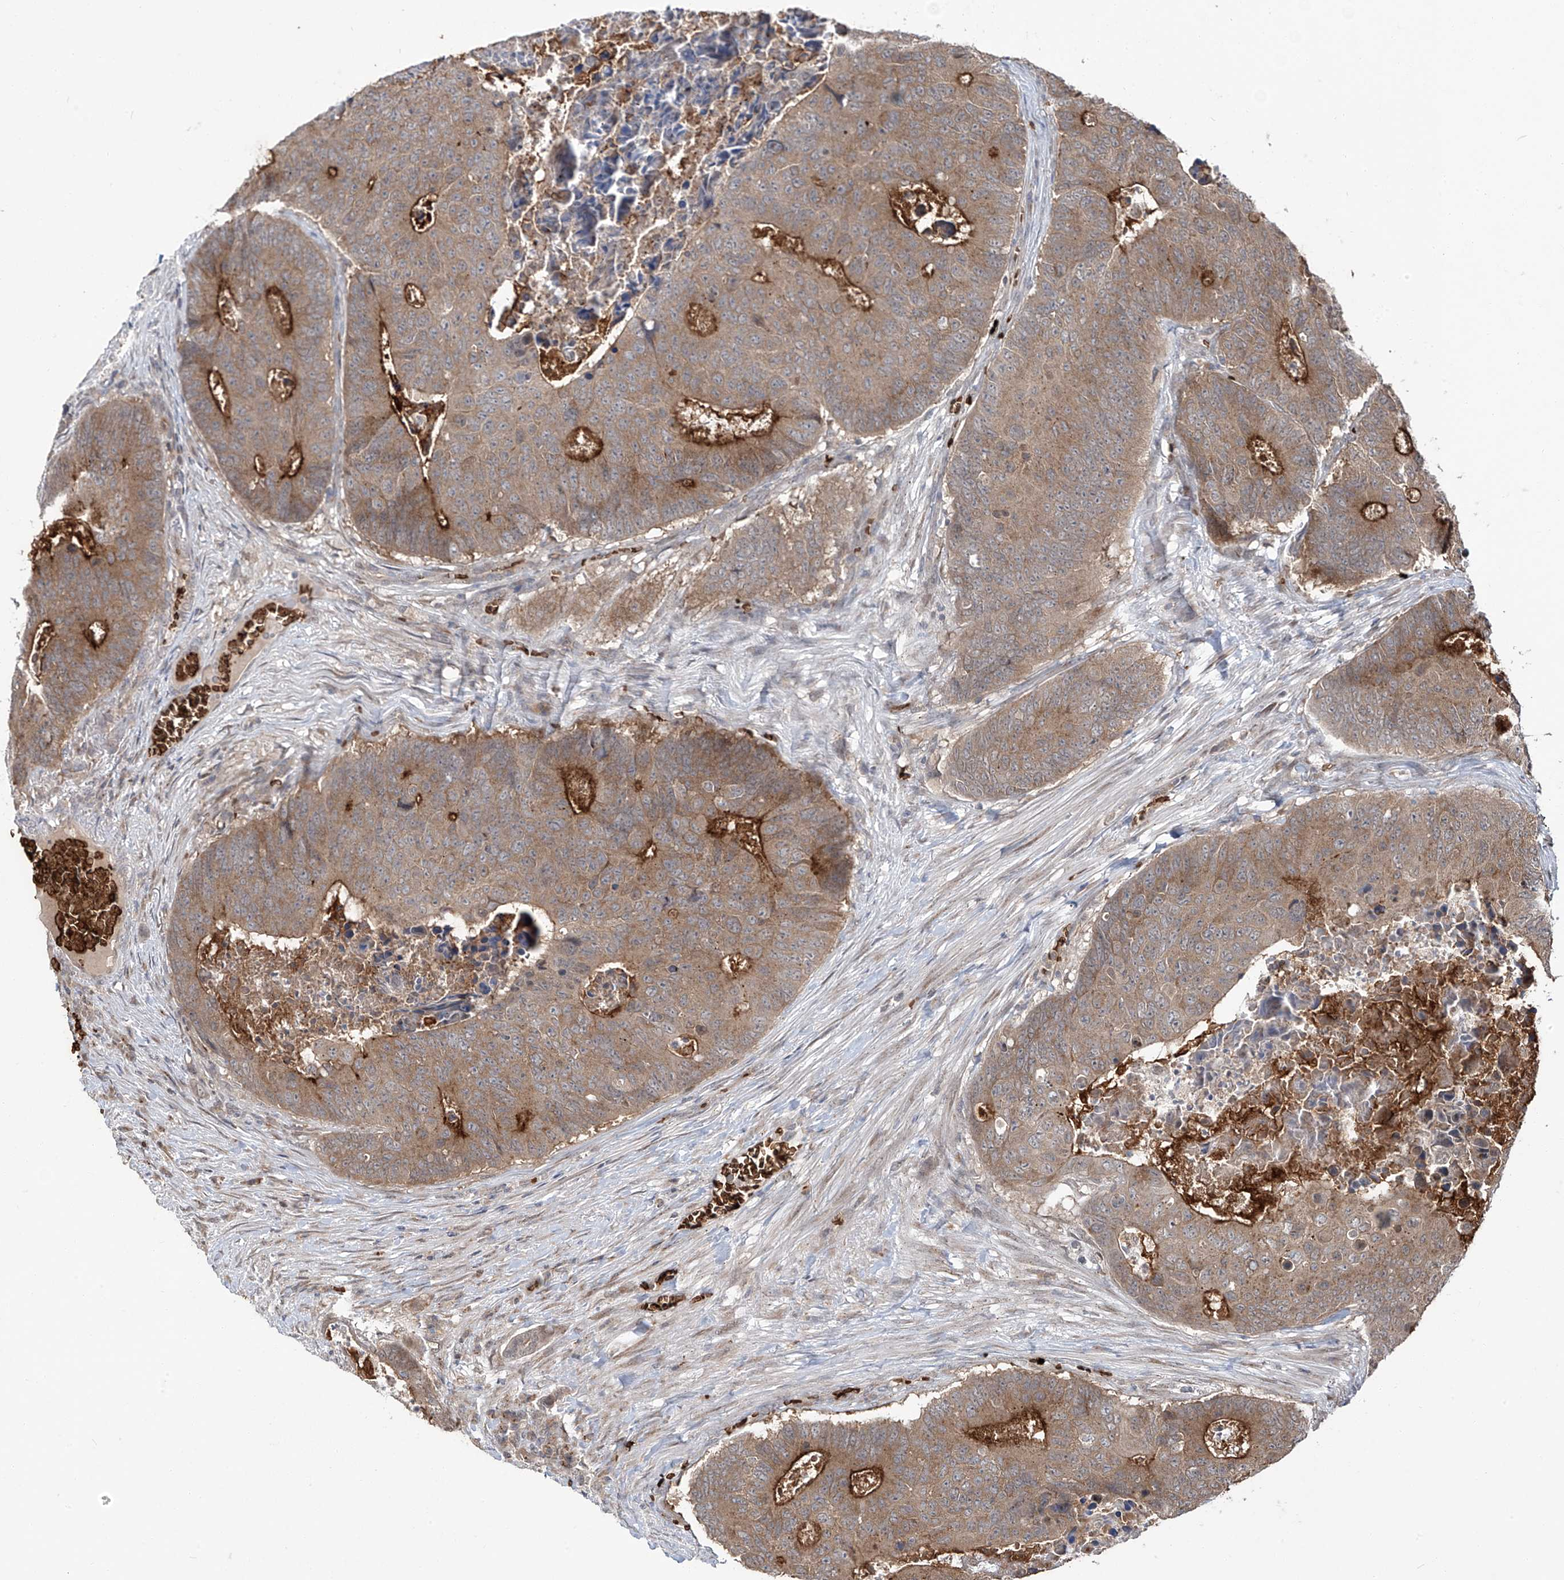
{"staining": {"intensity": "moderate", "quantity": ">75%", "location": "cytoplasmic/membranous"}, "tissue": "colorectal cancer", "cell_type": "Tumor cells", "image_type": "cancer", "snomed": [{"axis": "morphology", "description": "Adenocarcinoma, NOS"}, {"axis": "topography", "description": "Colon"}], "caption": "This is an image of IHC staining of colorectal cancer, which shows moderate expression in the cytoplasmic/membranous of tumor cells.", "gene": "ZDHHC9", "patient": {"sex": "male", "age": 87}}